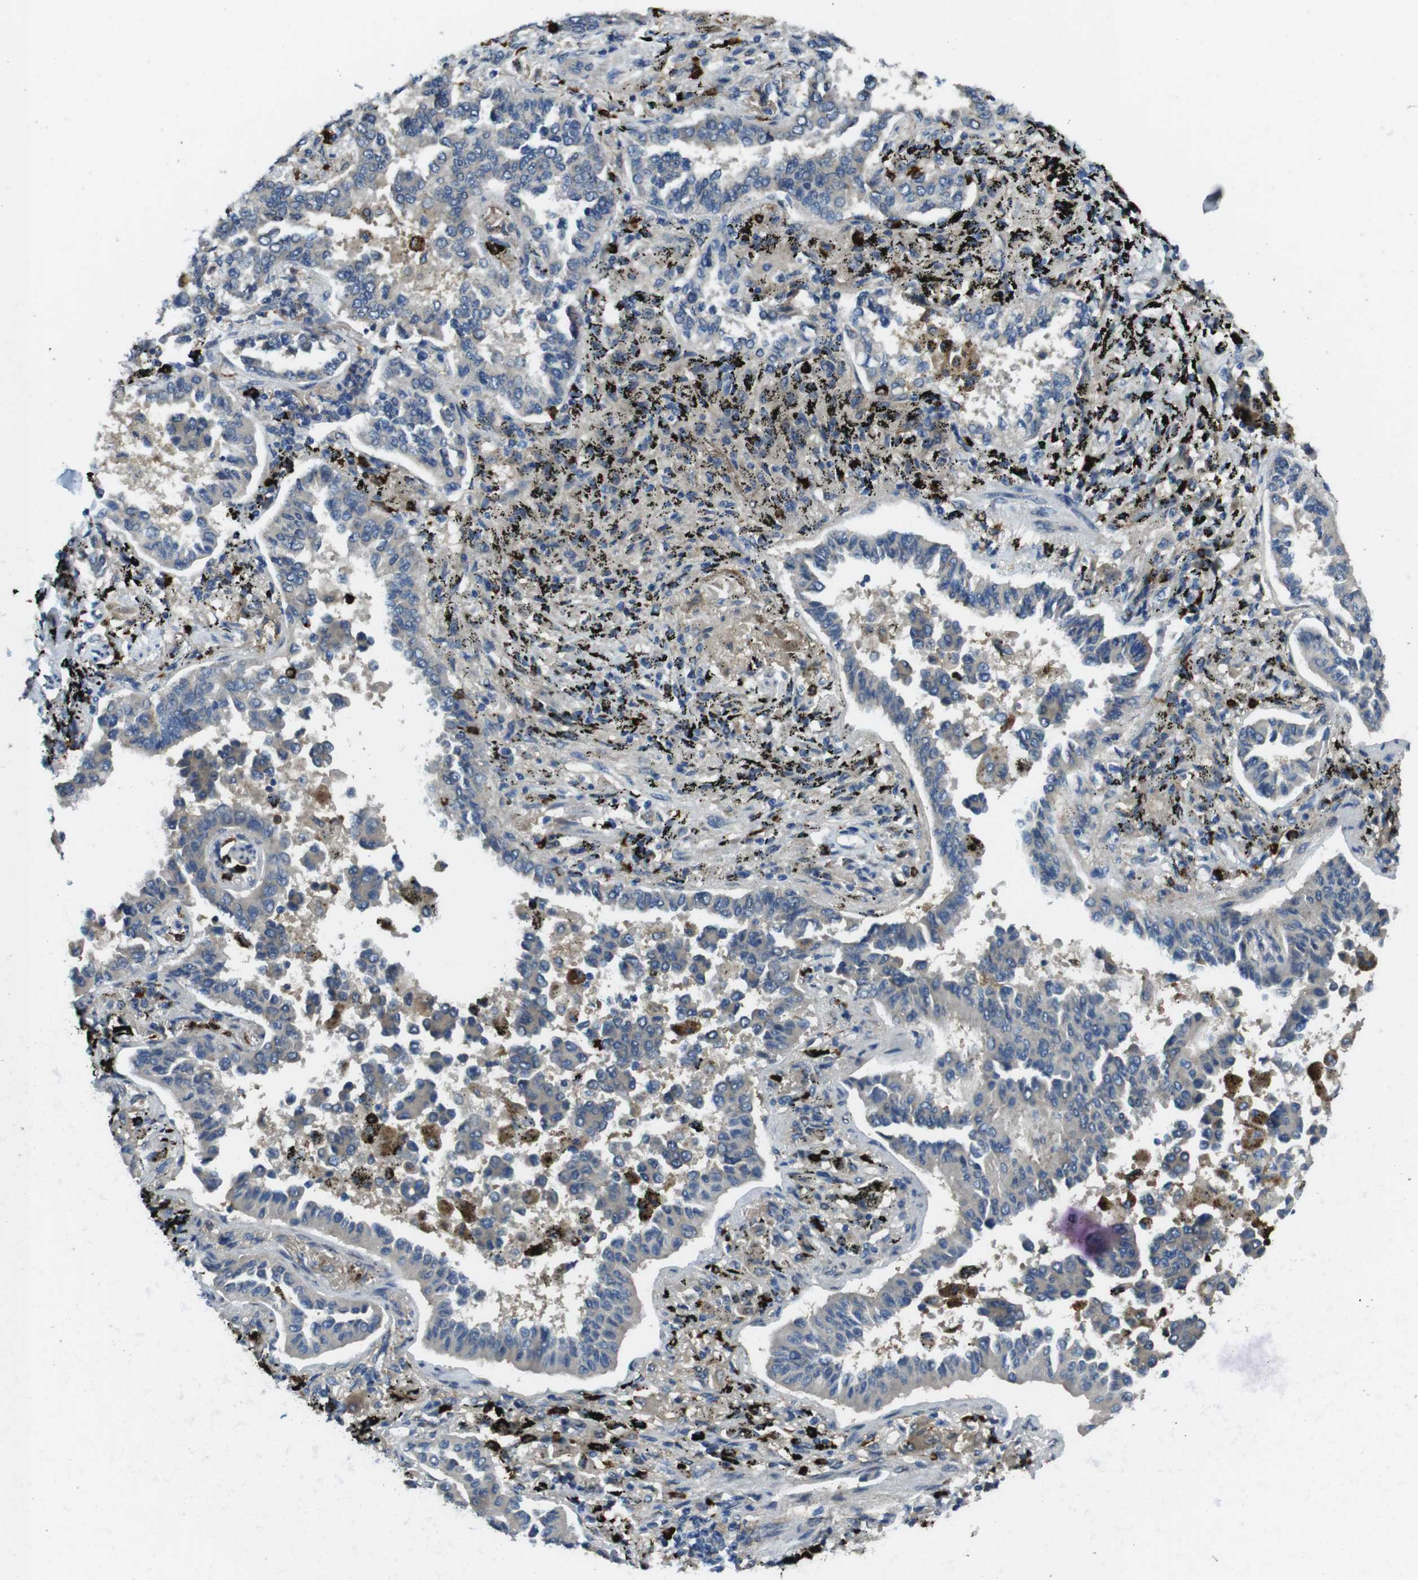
{"staining": {"intensity": "negative", "quantity": "none", "location": "none"}, "tissue": "lung cancer", "cell_type": "Tumor cells", "image_type": "cancer", "snomed": [{"axis": "morphology", "description": "Normal tissue, NOS"}, {"axis": "morphology", "description": "Adenocarcinoma, NOS"}, {"axis": "topography", "description": "Lung"}], "caption": "High power microscopy photomicrograph of an immunohistochemistry micrograph of lung cancer, revealing no significant staining in tumor cells.", "gene": "RAB6A", "patient": {"sex": "male", "age": 59}}